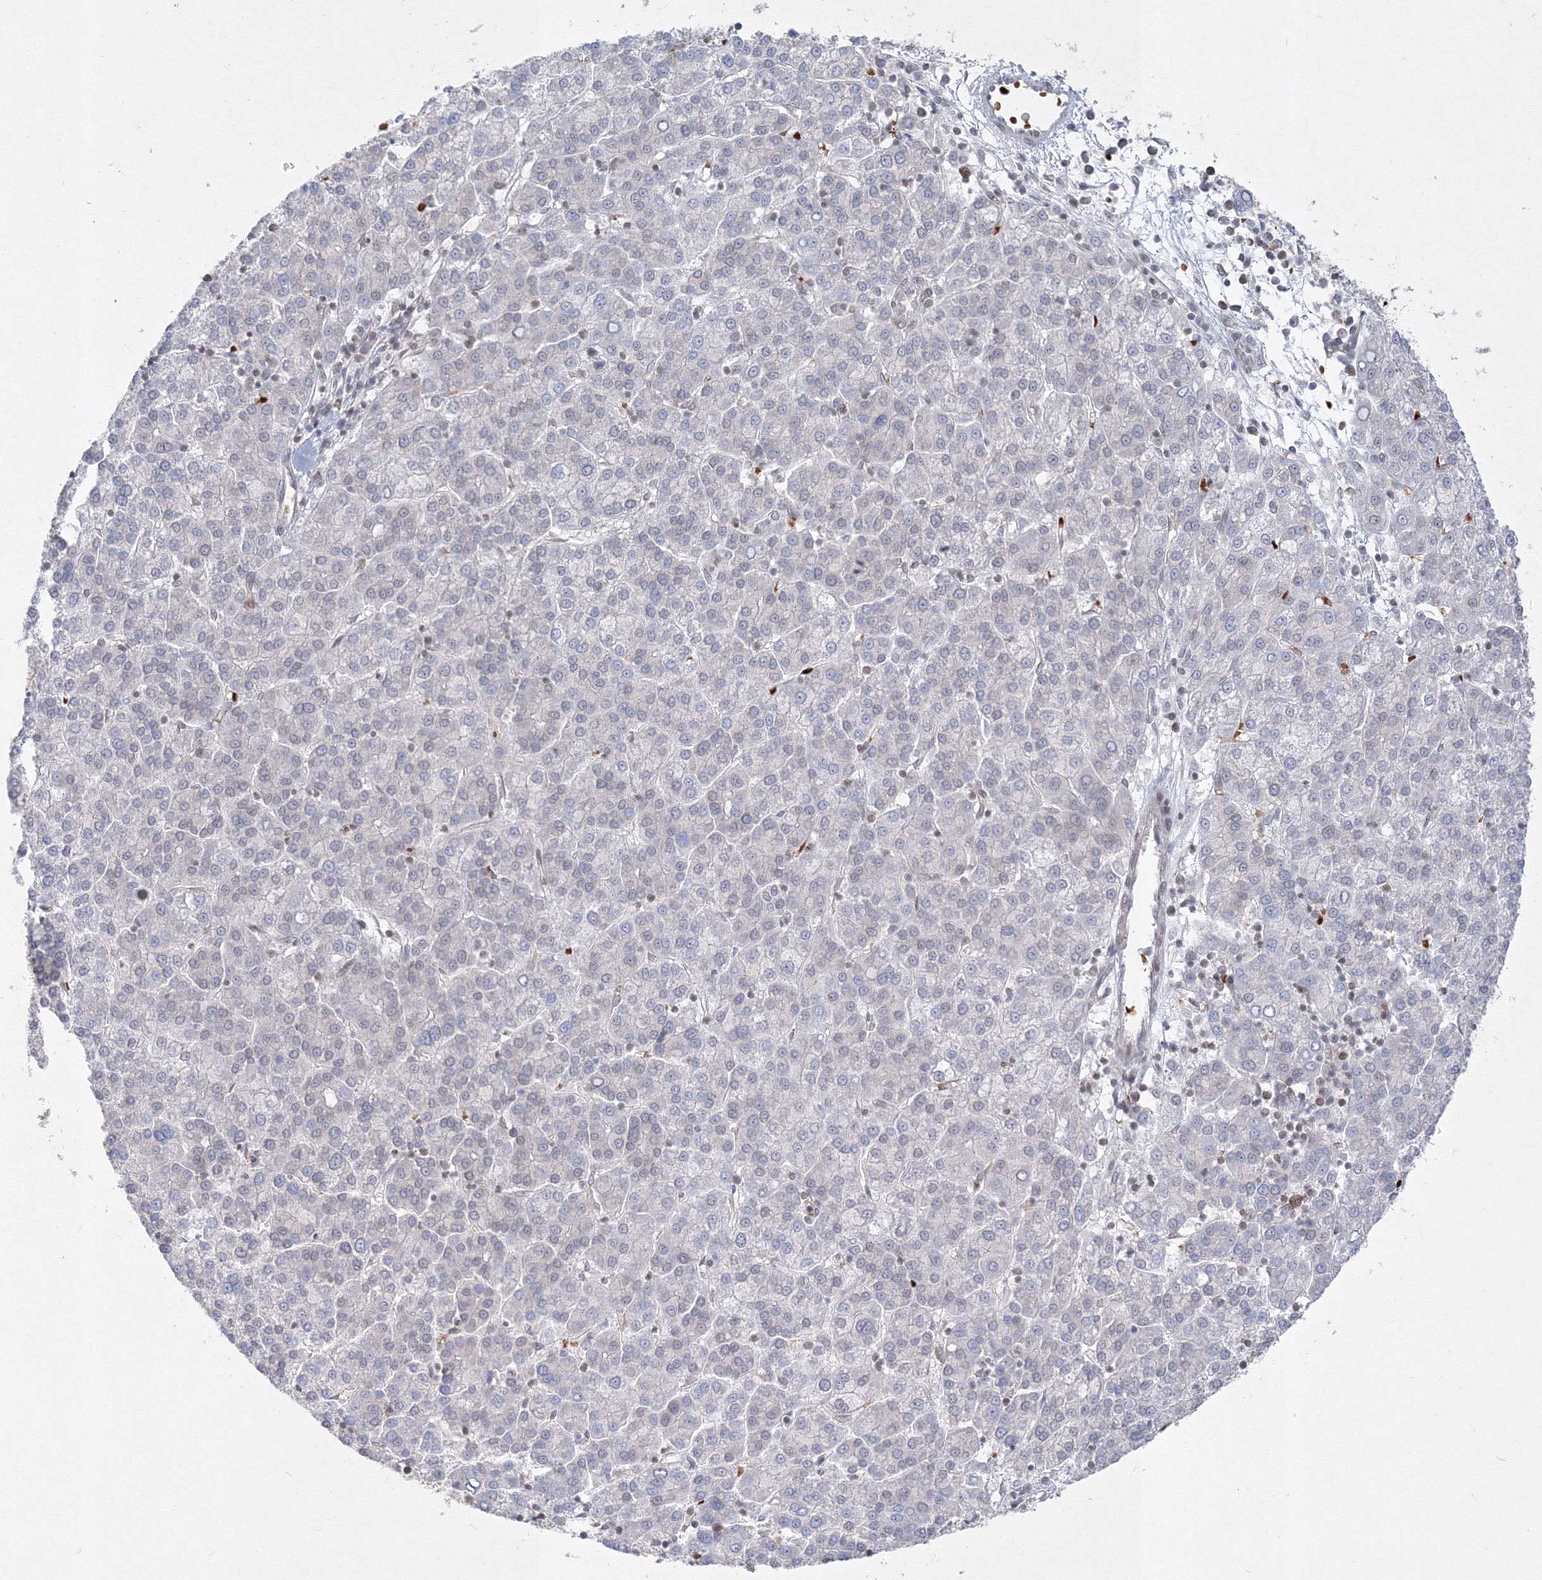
{"staining": {"intensity": "negative", "quantity": "none", "location": "none"}, "tissue": "liver cancer", "cell_type": "Tumor cells", "image_type": "cancer", "snomed": [{"axis": "morphology", "description": "Carcinoma, Hepatocellular, NOS"}, {"axis": "topography", "description": "Liver"}], "caption": "This histopathology image is of liver cancer stained with IHC to label a protein in brown with the nuclei are counter-stained blue. There is no expression in tumor cells. Brightfield microscopy of immunohistochemistry (IHC) stained with DAB (3,3'-diaminobenzidine) (brown) and hematoxylin (blue), captured at high magnification.", "gene": "DNAJB2", "patient": {"sex": "female", "age": 58}}